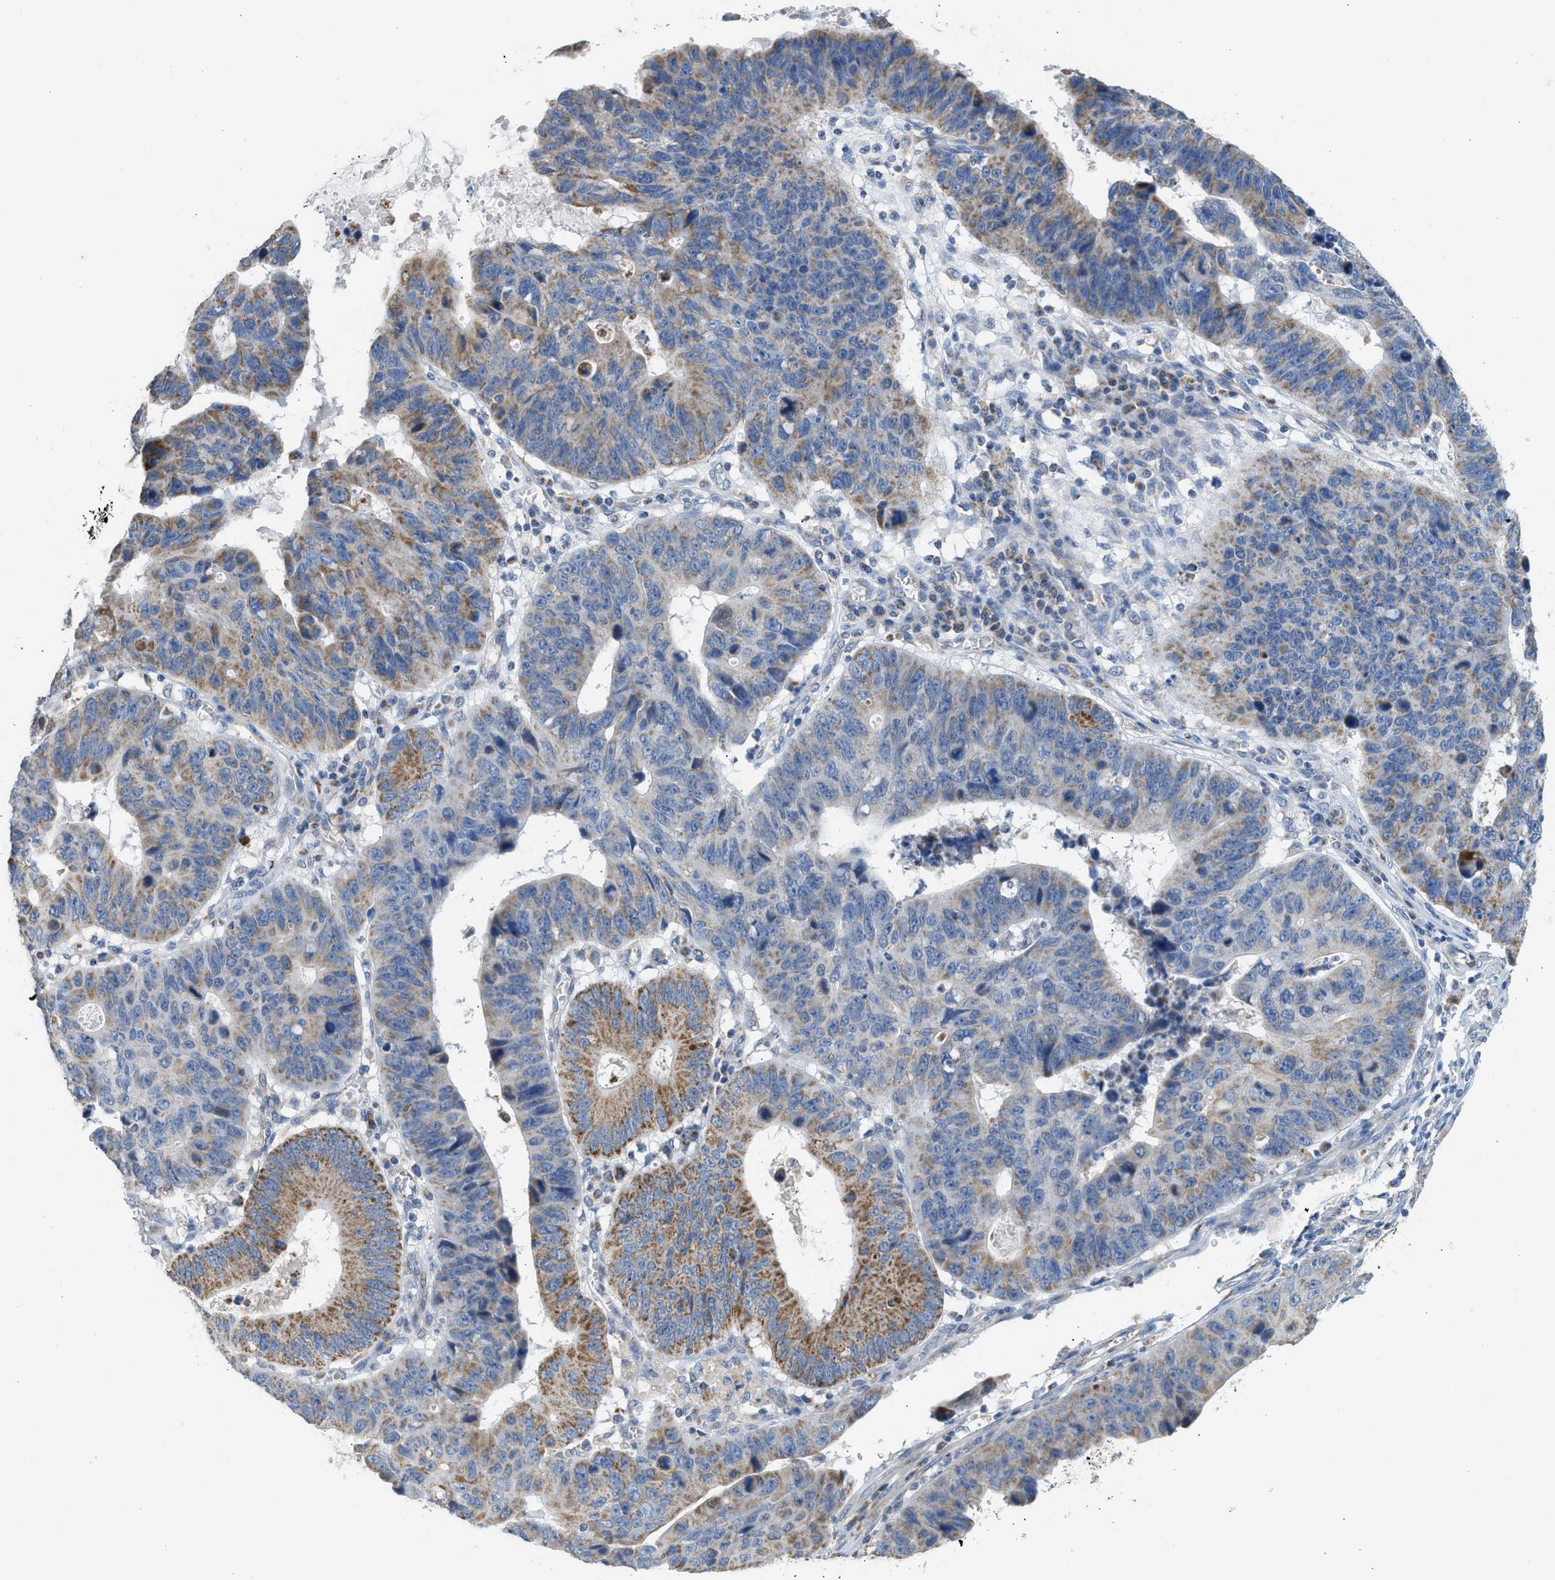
{"staining": {"intensity": "strong", "quantity": "25%-75%", "location": "cytoplasmic/membranous"}, "tissue": "stomach cancer", "cell_type": "Tumor cells", "image_type": "cancer", "snomed": [{"axis": "morphology", "description": "Adenocarcinoma, NOS"}, {"axis": "topography", "description": "Stomach"}], "caption": "About 25%-75% of tumor cells in stomach adenocarcinoma reveal strong cytoplasmic/membranous protein staining as visualized by brown immunohistochemical staining.", "gene": "GOT2", "patient": {"sex": "male", "age": 59}}